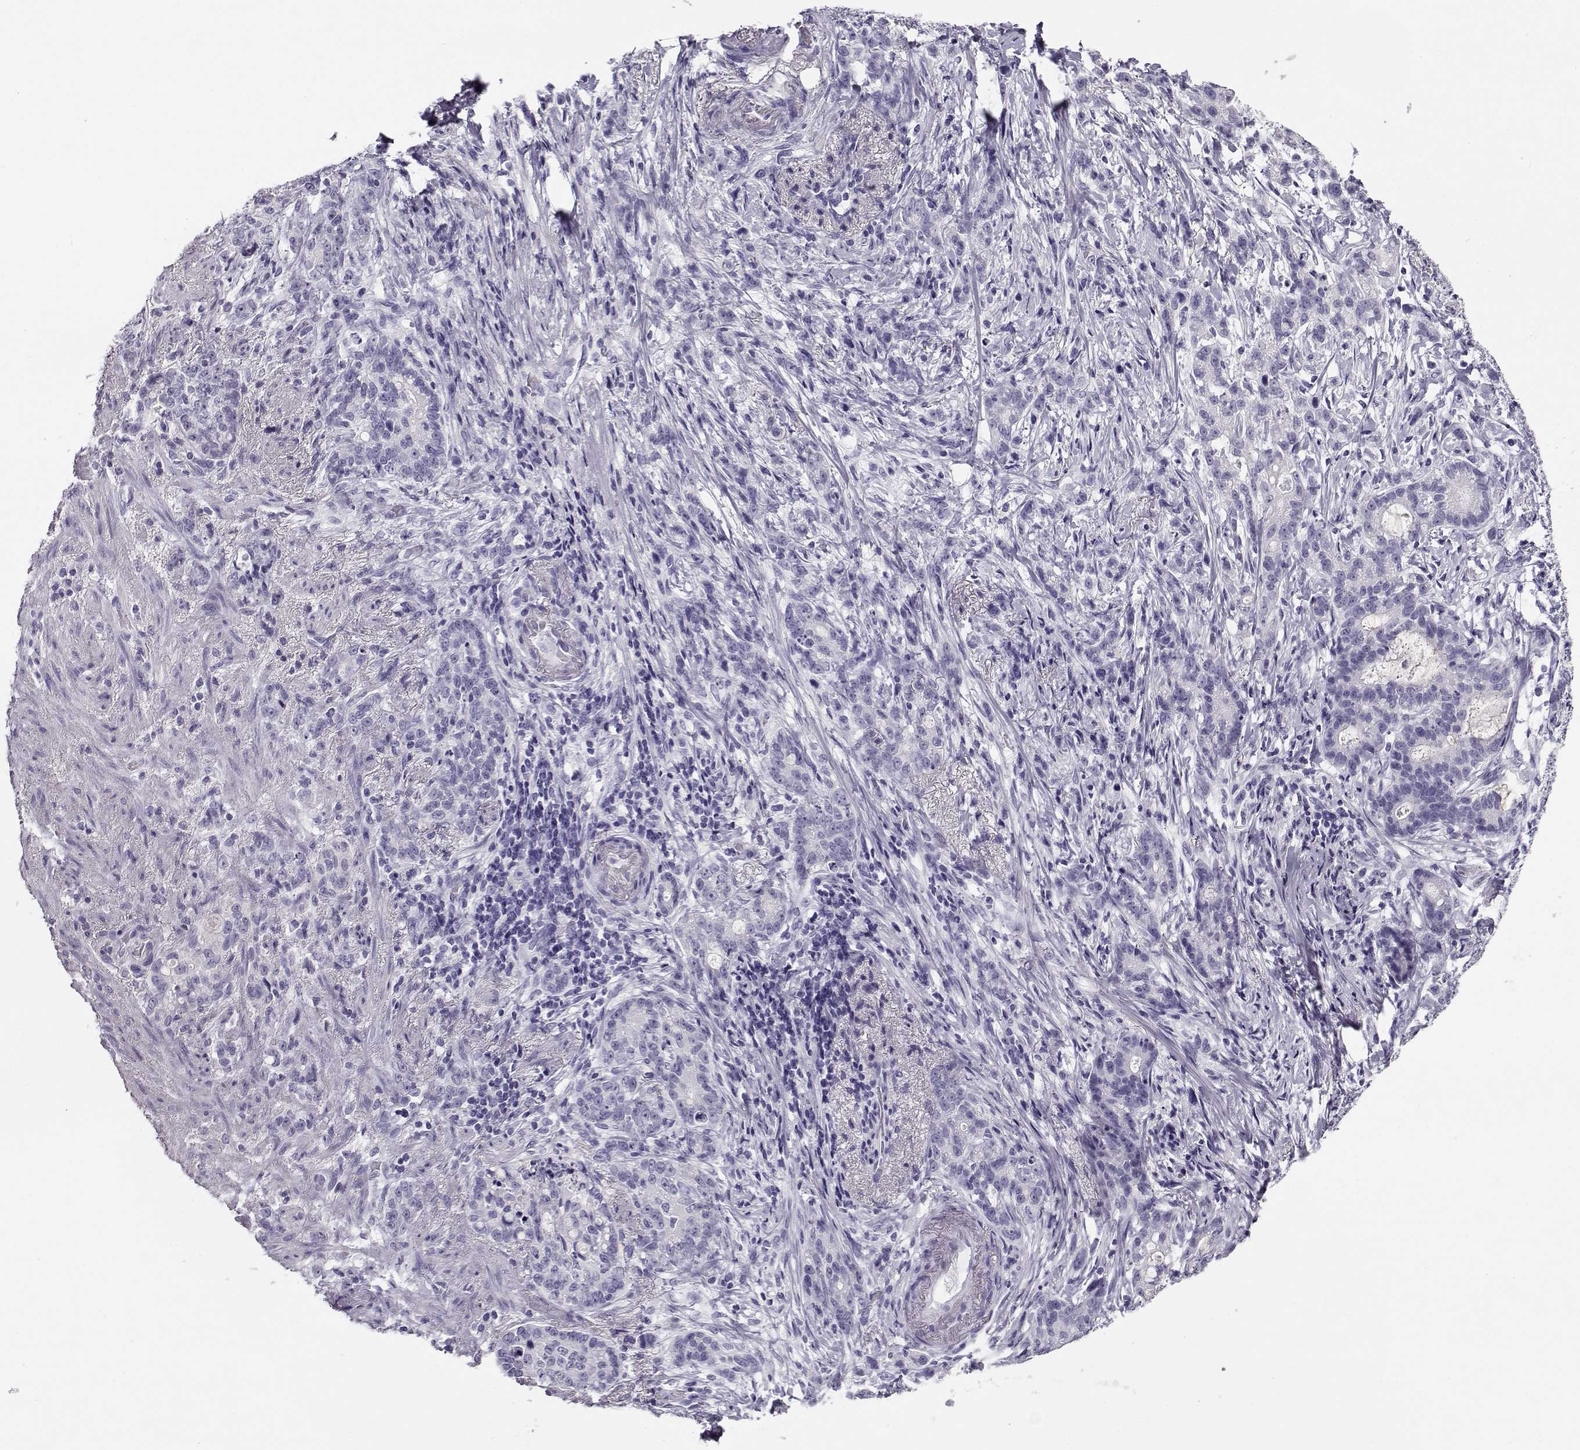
{"staining": {"intensity": "negative", "quantity": "none", "location": "none"}, "tissue": "stomach cancer", "cell_type": "Tumor cells", "image_type": "cancer", "snomed": [{"axis": "morphology", "description": "Adenocarcinoma, NOS"}, {"axis": "topography", "description": "Stomach, lower"}], "caption": "Immunohistochemical staining of human stomach adenocarcinoma demonstrates no significant staining in tumor cells. (DAB IHC, high magnification).", "gene": "RHOXF2", "patient": {"sex": "male", "age": 88}}